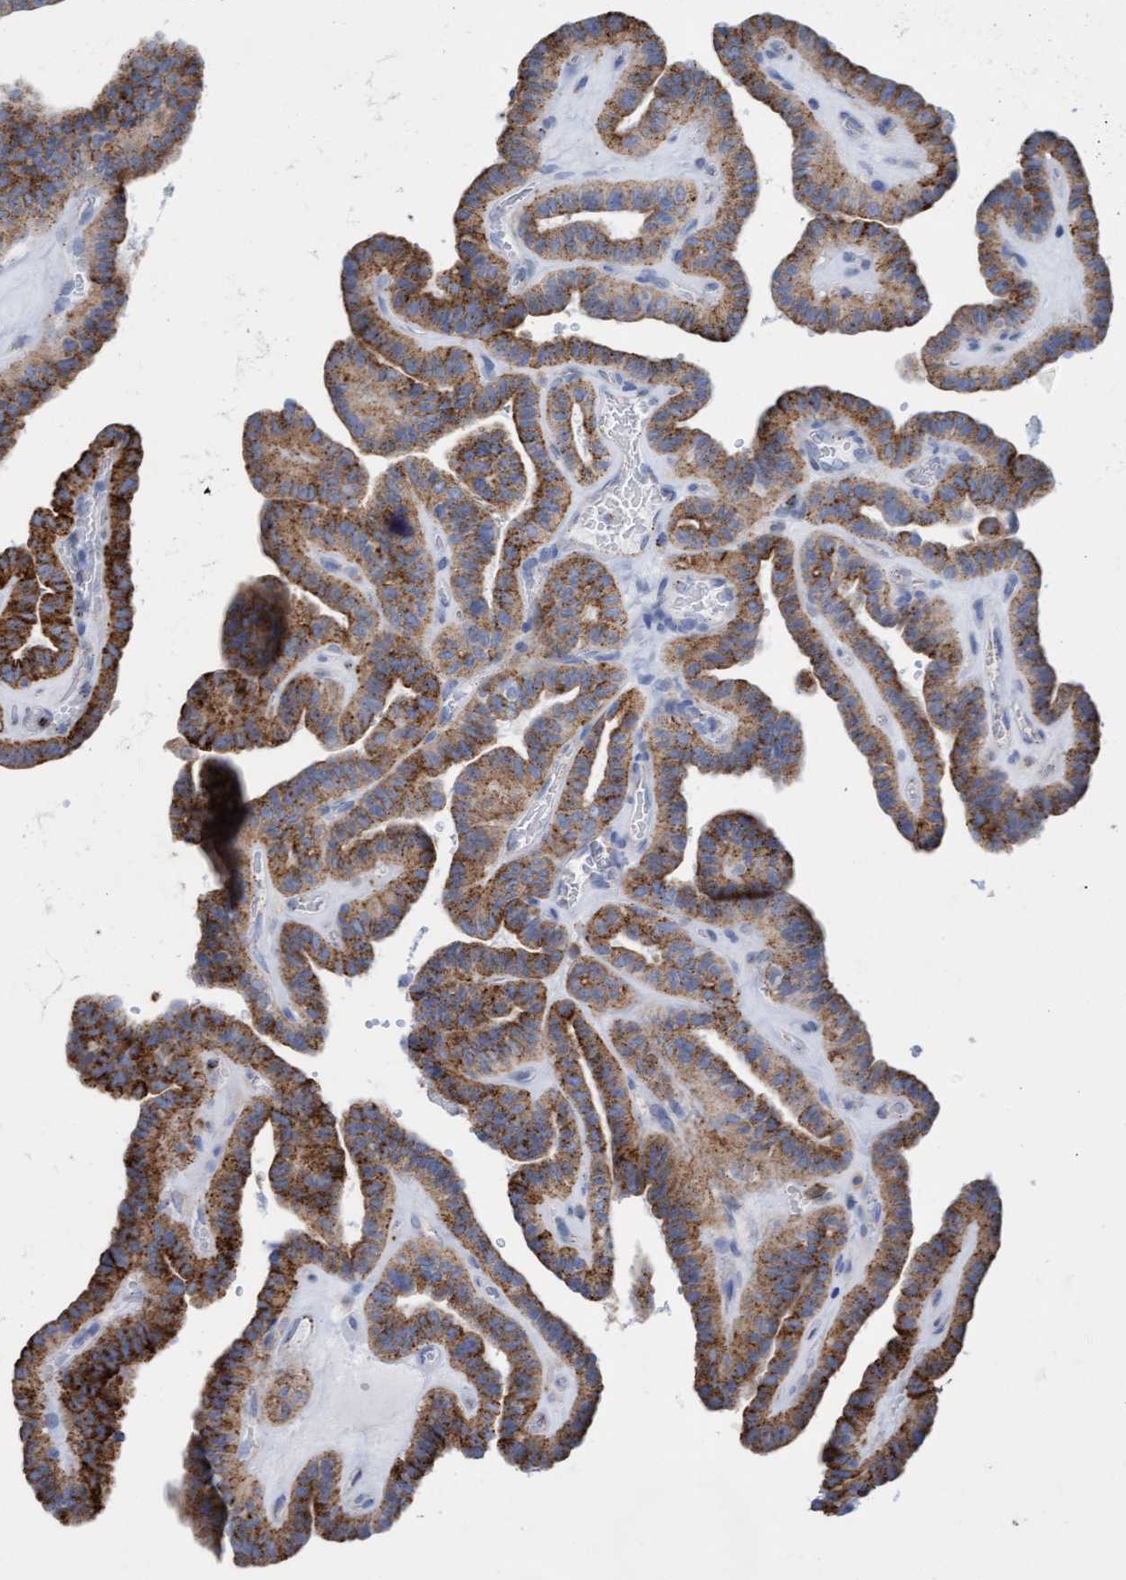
{"staining": {"intensity": "strong", "quantity": ">75%", "location": "cytoplasmic/membranous"}, "tissue": "thyroid cancer", "cell_type": "Tumor cells", "image_type": "cancer", "snomed": [{"axis": "morphology", "description": "Papillary adenocarcinoma, NOS"}, {"axis": "topography", "description": "Thyroid gland"}], "caption": "A brown stain labels strong cytoplasmic/membranous expression of a protein in human thyroid papillary adenocarcinoma tumor cells.", "gene": "SGSH", "patient": {"sex": "male", "age": 77}}